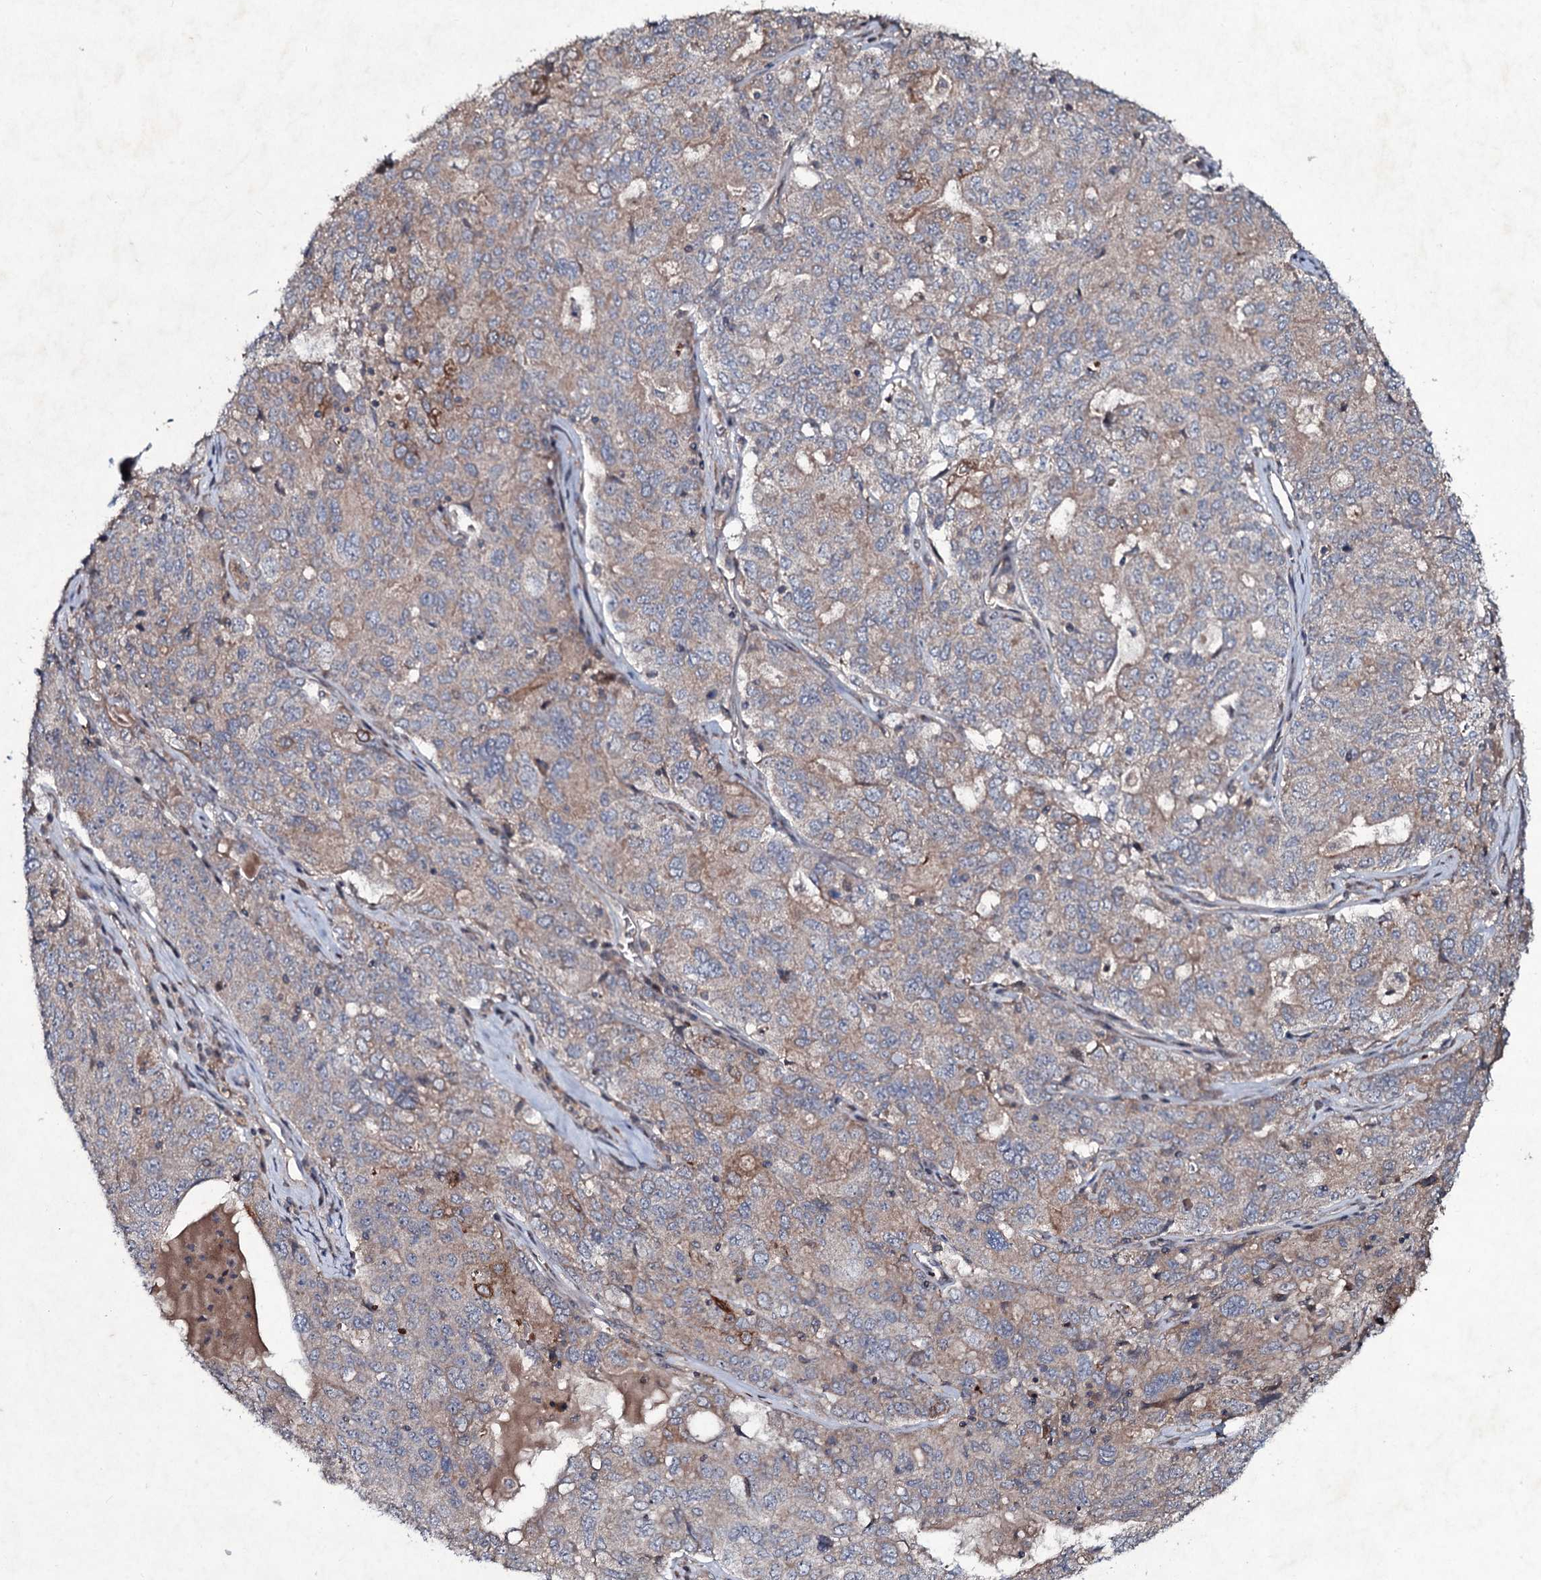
{"staining": {"intensity": "weak", "quantity": "25%-75%", "location": "cytoplasmic/membranous"}, "tissue": "ovarian cancer", "cell_type": "Tumor cells", "image_type": "cancer", "snomed": [{"axis": "morphology", "description": "Carcinoma, endometroid"}, {"axis": "topography", "description": "Ovary"}], "caption": "Brown immunohistochemical staining in endometroid carcinoma (ovarian) shows weak cytoplasmic/membranous positivity in about 25%-75% of tumor cells.", "gene": "SNAP23", "patient": {"sex": "female", "age": 62}}